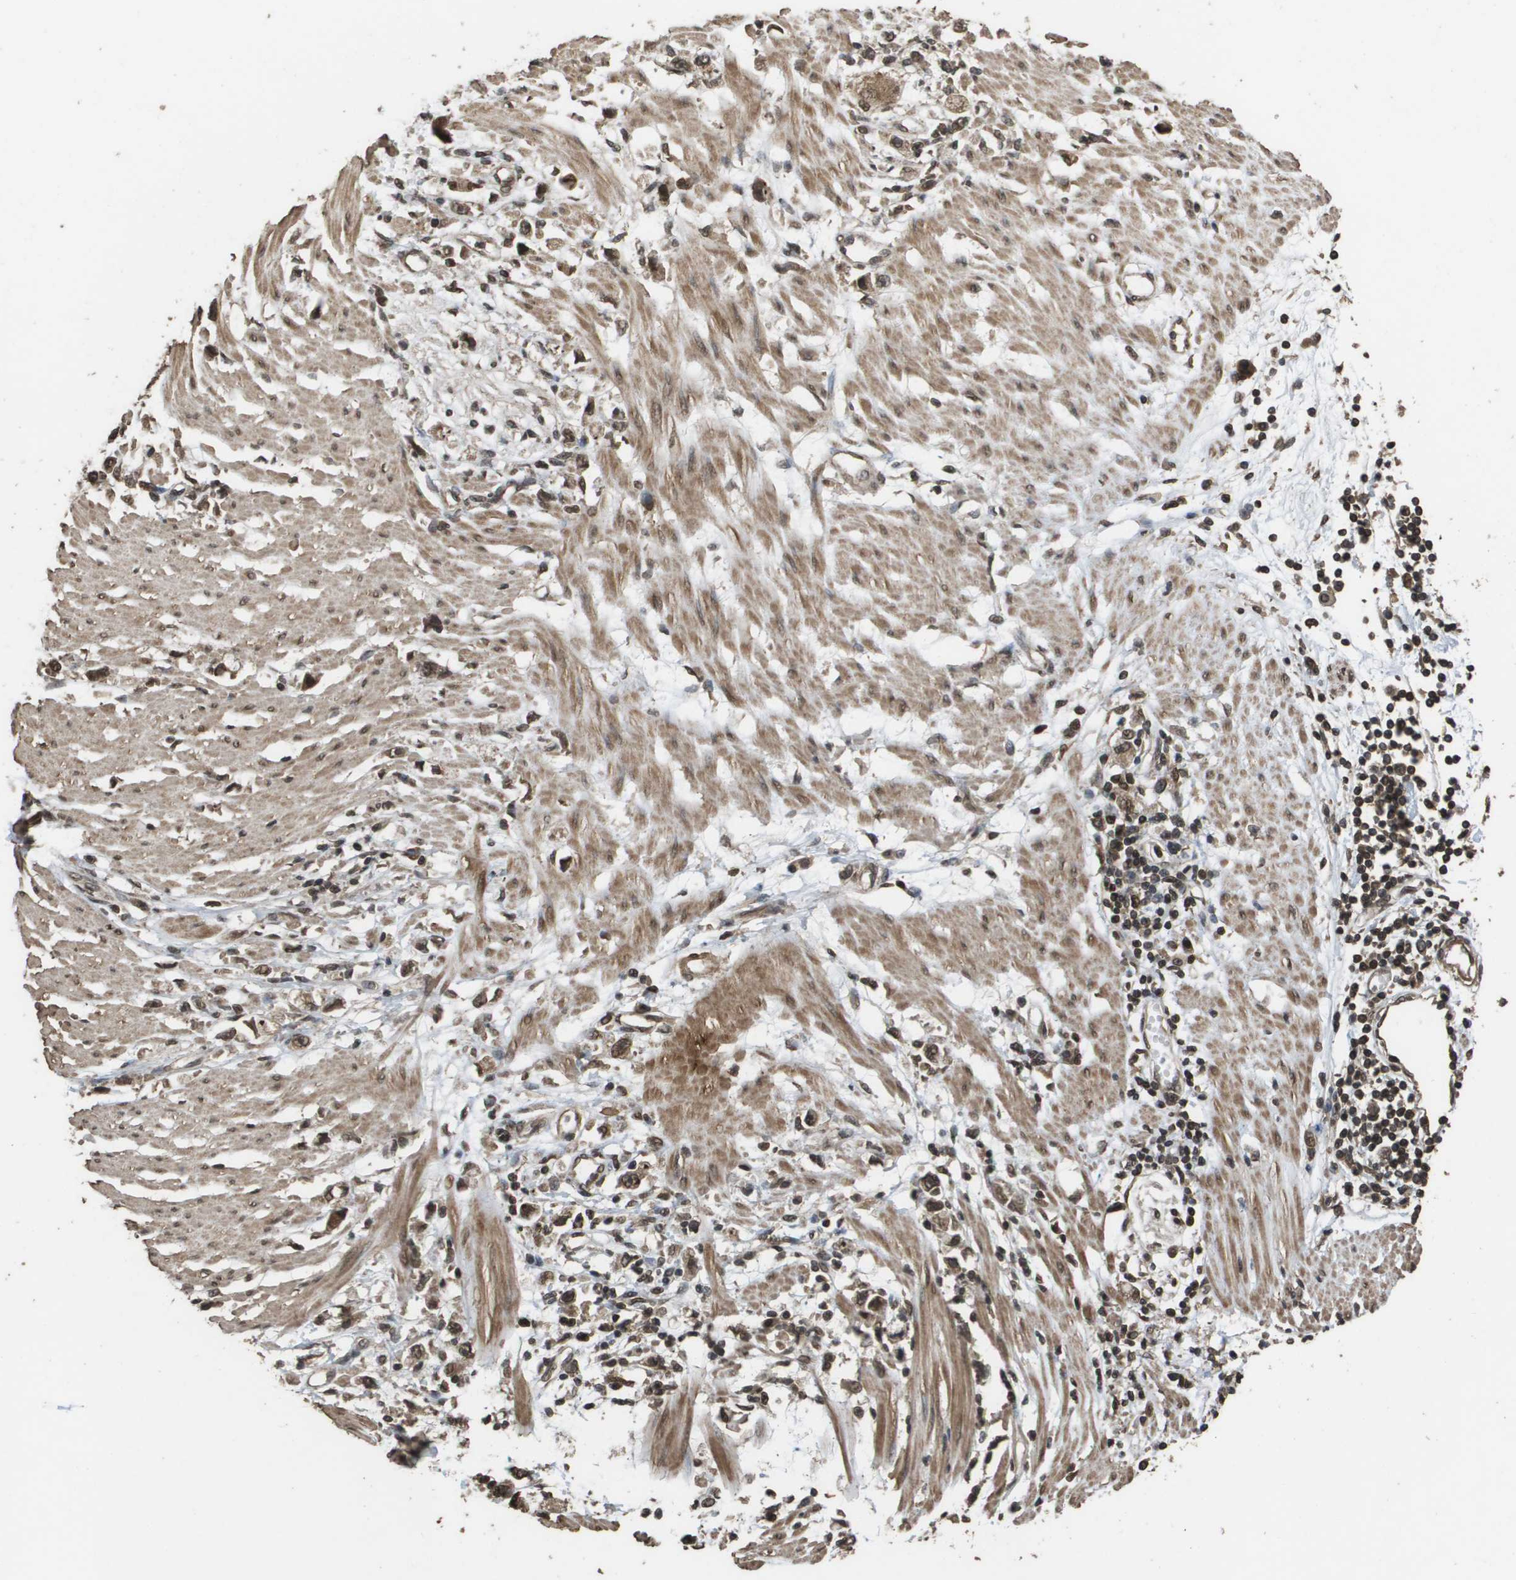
{"staining": {"intensity": "moderate", "quantity": ">75%", "location": "cytoplasmic/membranous"}, "tissue": "stomach cancer", "cell_type": "Tumor cells", "image_type": "cancer", "snomed": [{"axis": "morphology", "description": "Adenocarcinoma, NOS"}, {"axis": "topography", "description": "Stomach"}], "caption": "This is a histology image of IHC staining of stomach cancer, which shows moderate expression in the cytoplasmic/membranous of tumor cells.", "gene": "AXIN2", "patient": {"sex": "female", "age": 59}}